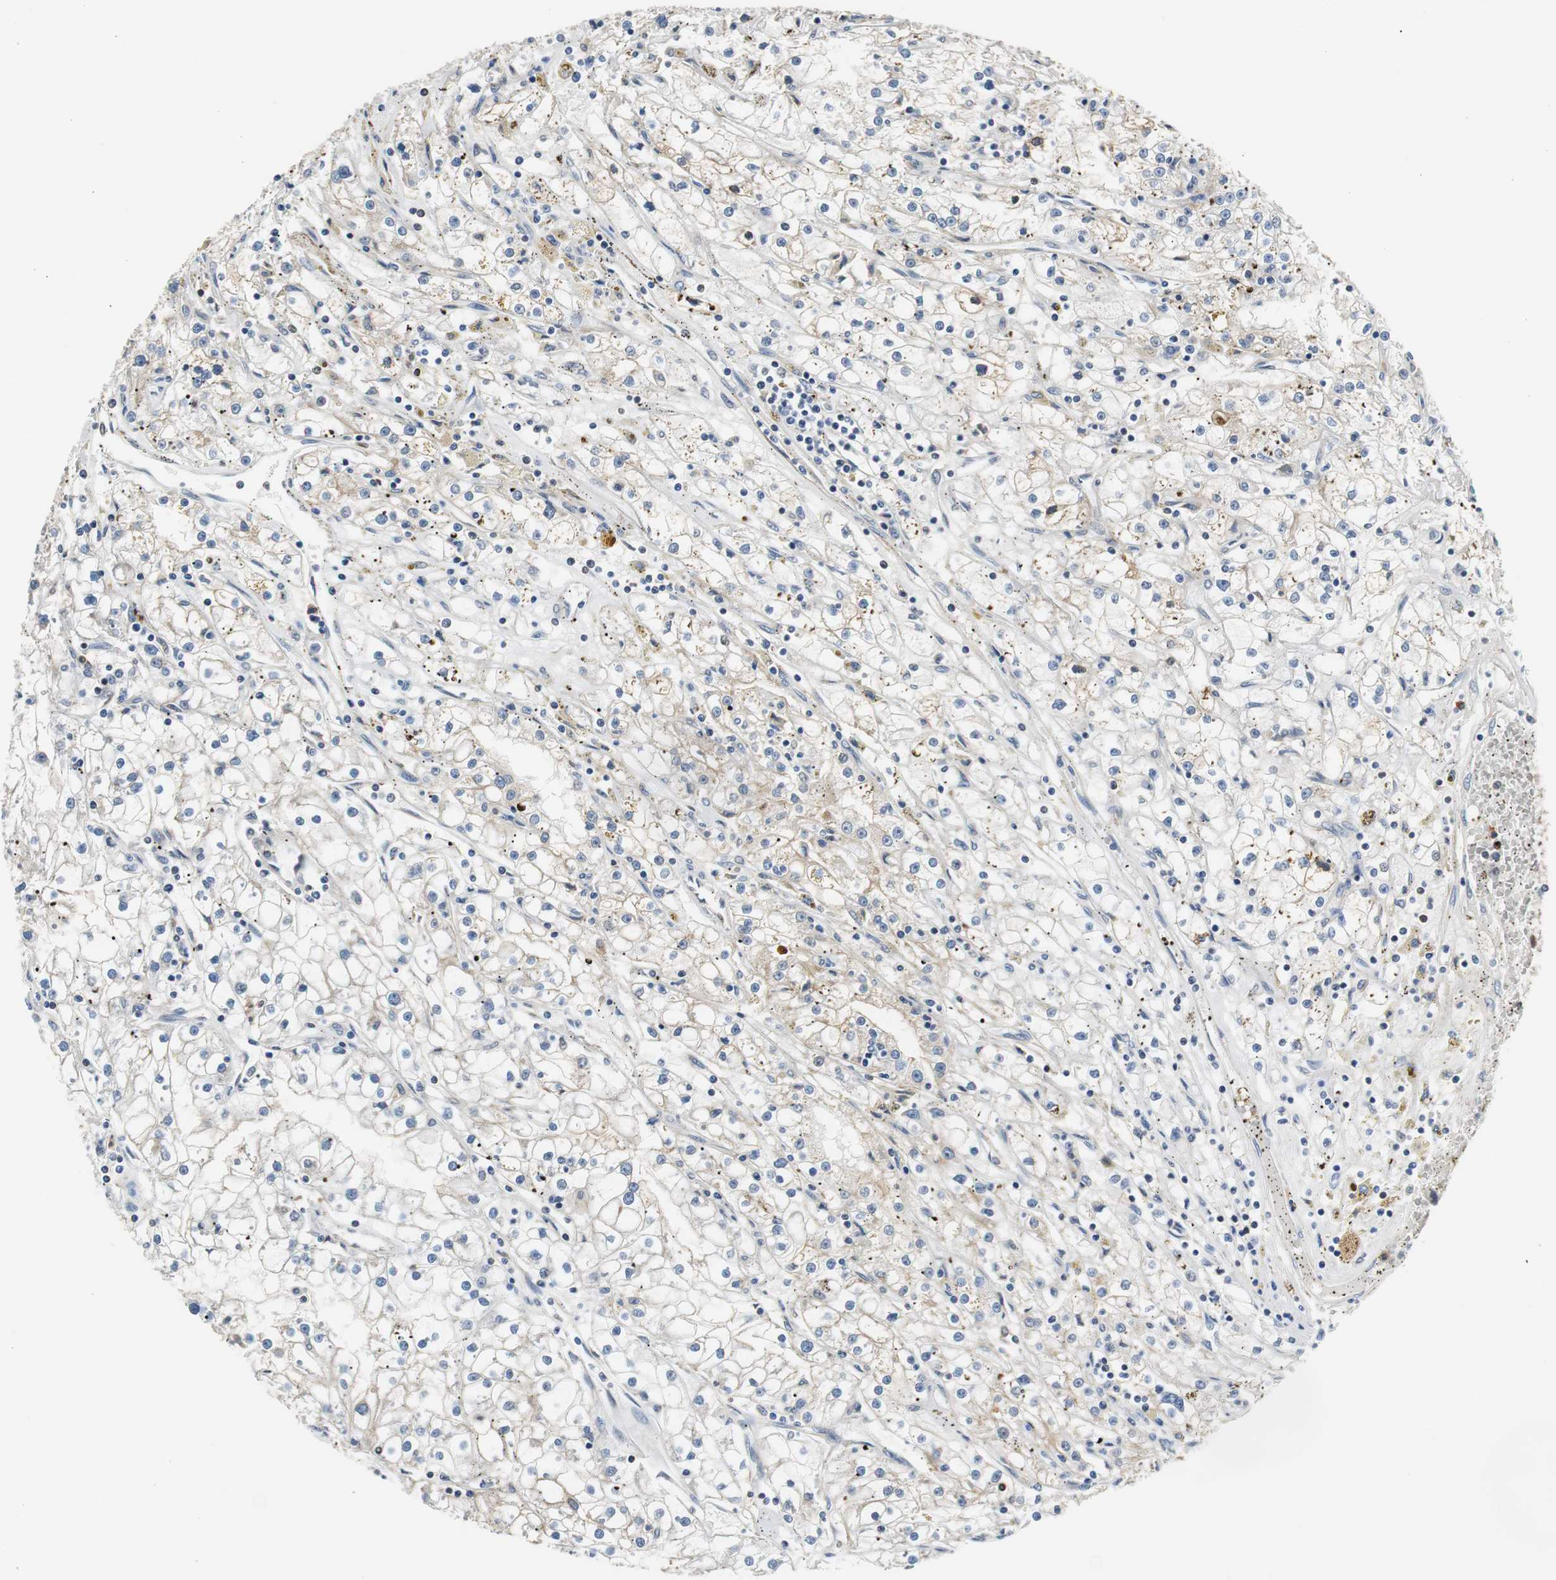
{"staining": {"intensity": "weak", "quantity": "25%-75%", "location": "cytoplasmic/membranous"}, "tissue": "renal cancer", "cell_type": "Tumor cells", "image_type": "cancer", "snomed": [{"axis": "morphology", "description": "Adenocarcinoma, NOS"}, {"axis": "topography", "description": "Kidney"}], "caption": "Protein analysis of renal cancer tissue reveals weak cytoplasmic/membranous staining in approximately 25%-75% of tumor cells.", "gene": "SIRT1", "patient": {"sex": "male", "age": 56}}